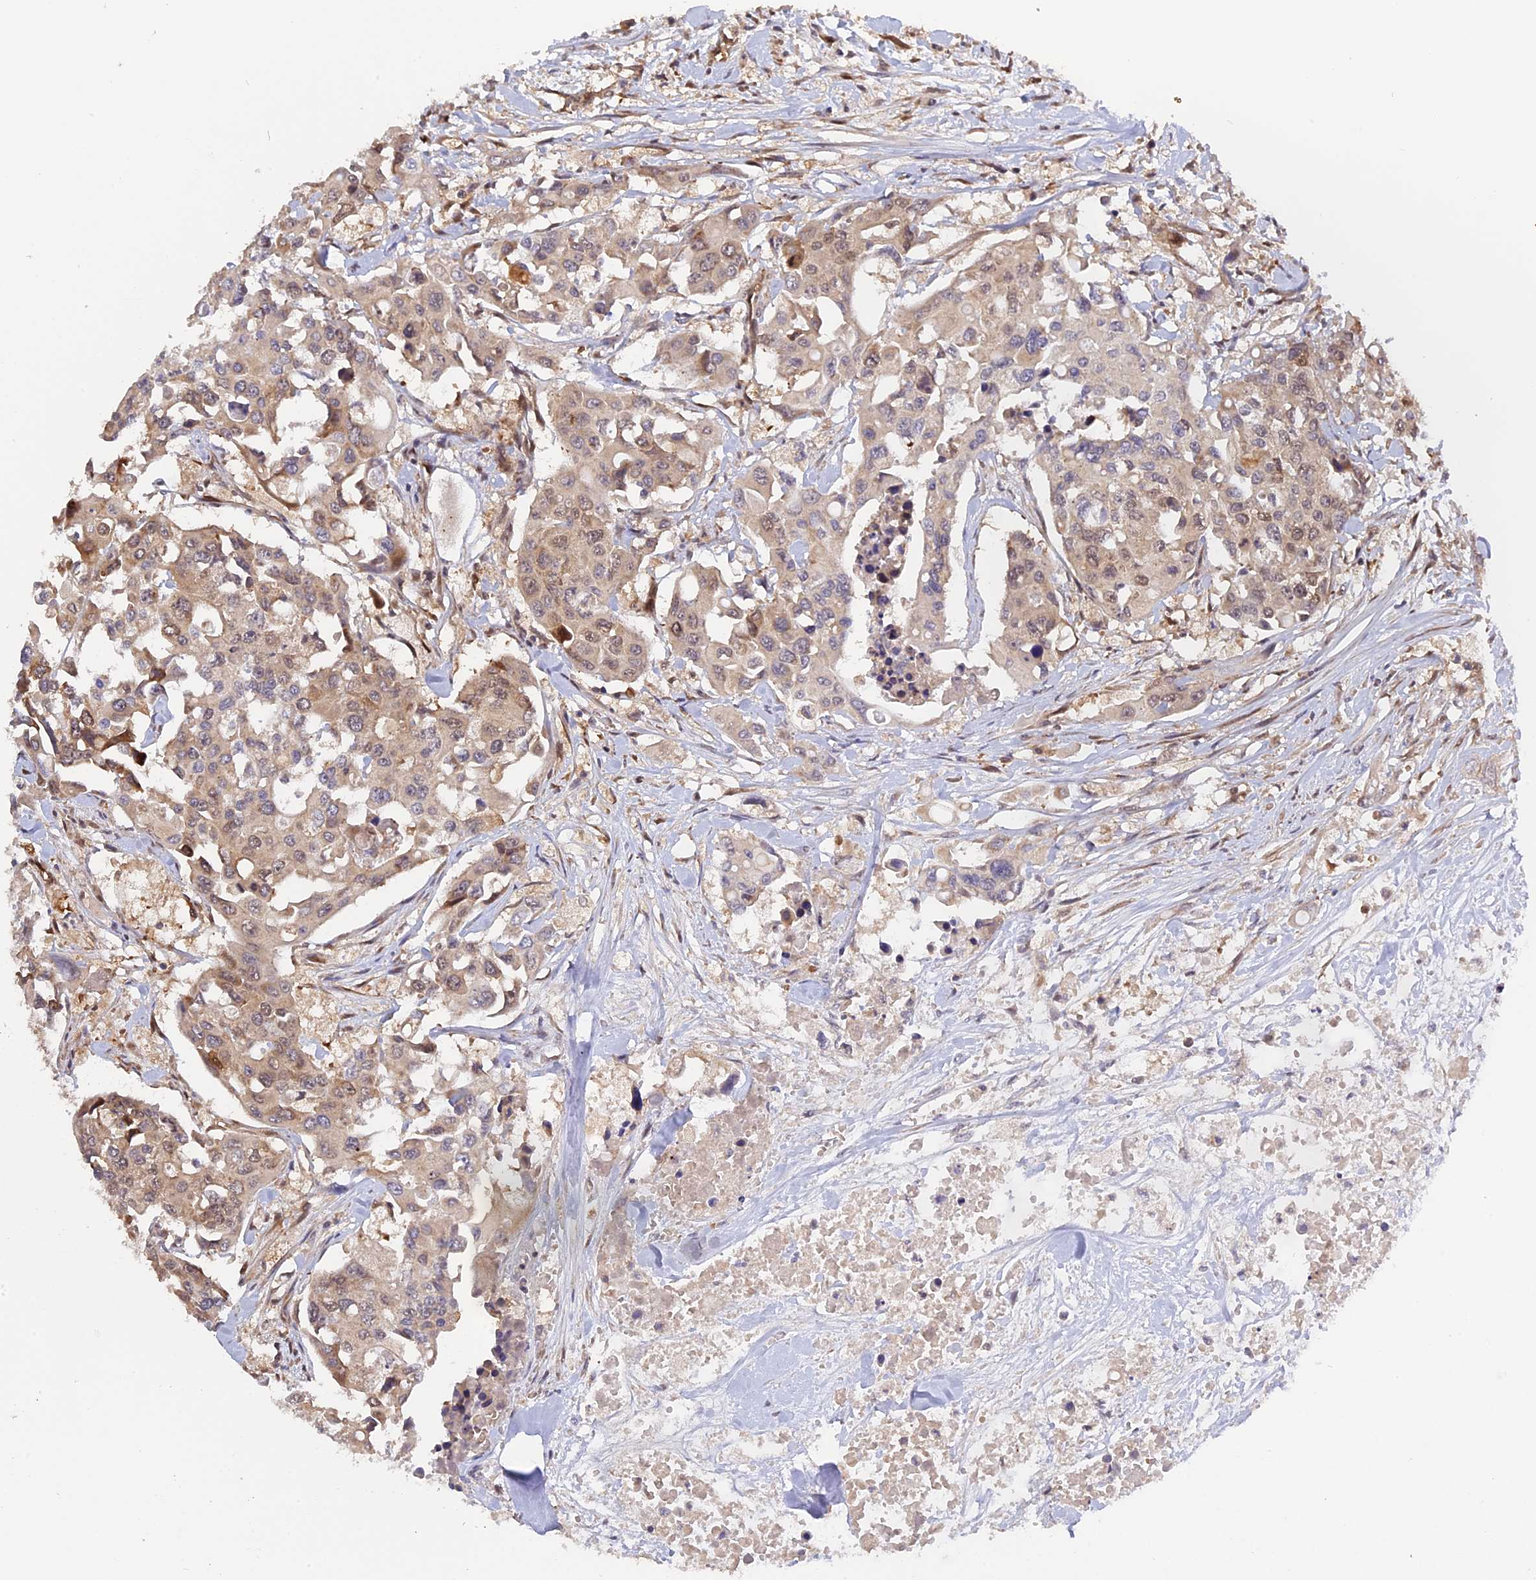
{"staining": {"intensity": "moderate", "quantity": "<25%", "location": "nuclear"}, "tissue": "colorectal cancer", "cell_type": "Tumor cells", "image_type": "cancer", "snomed": [{"axis": "morphology", "description": "Adenocarcinoma, NOS"}, {"axis": "topography", "description": "Colon"}], "caption": "Immunohistochemistry (DAB) staining of human colorectal cancer reveals moderate nuclear protein staining in about <25% of tumor cells. (IHC, brightfield microscopy, high magnification).", "gene": "ZNF428", "patient": {"sex": "male", "age": 77}}